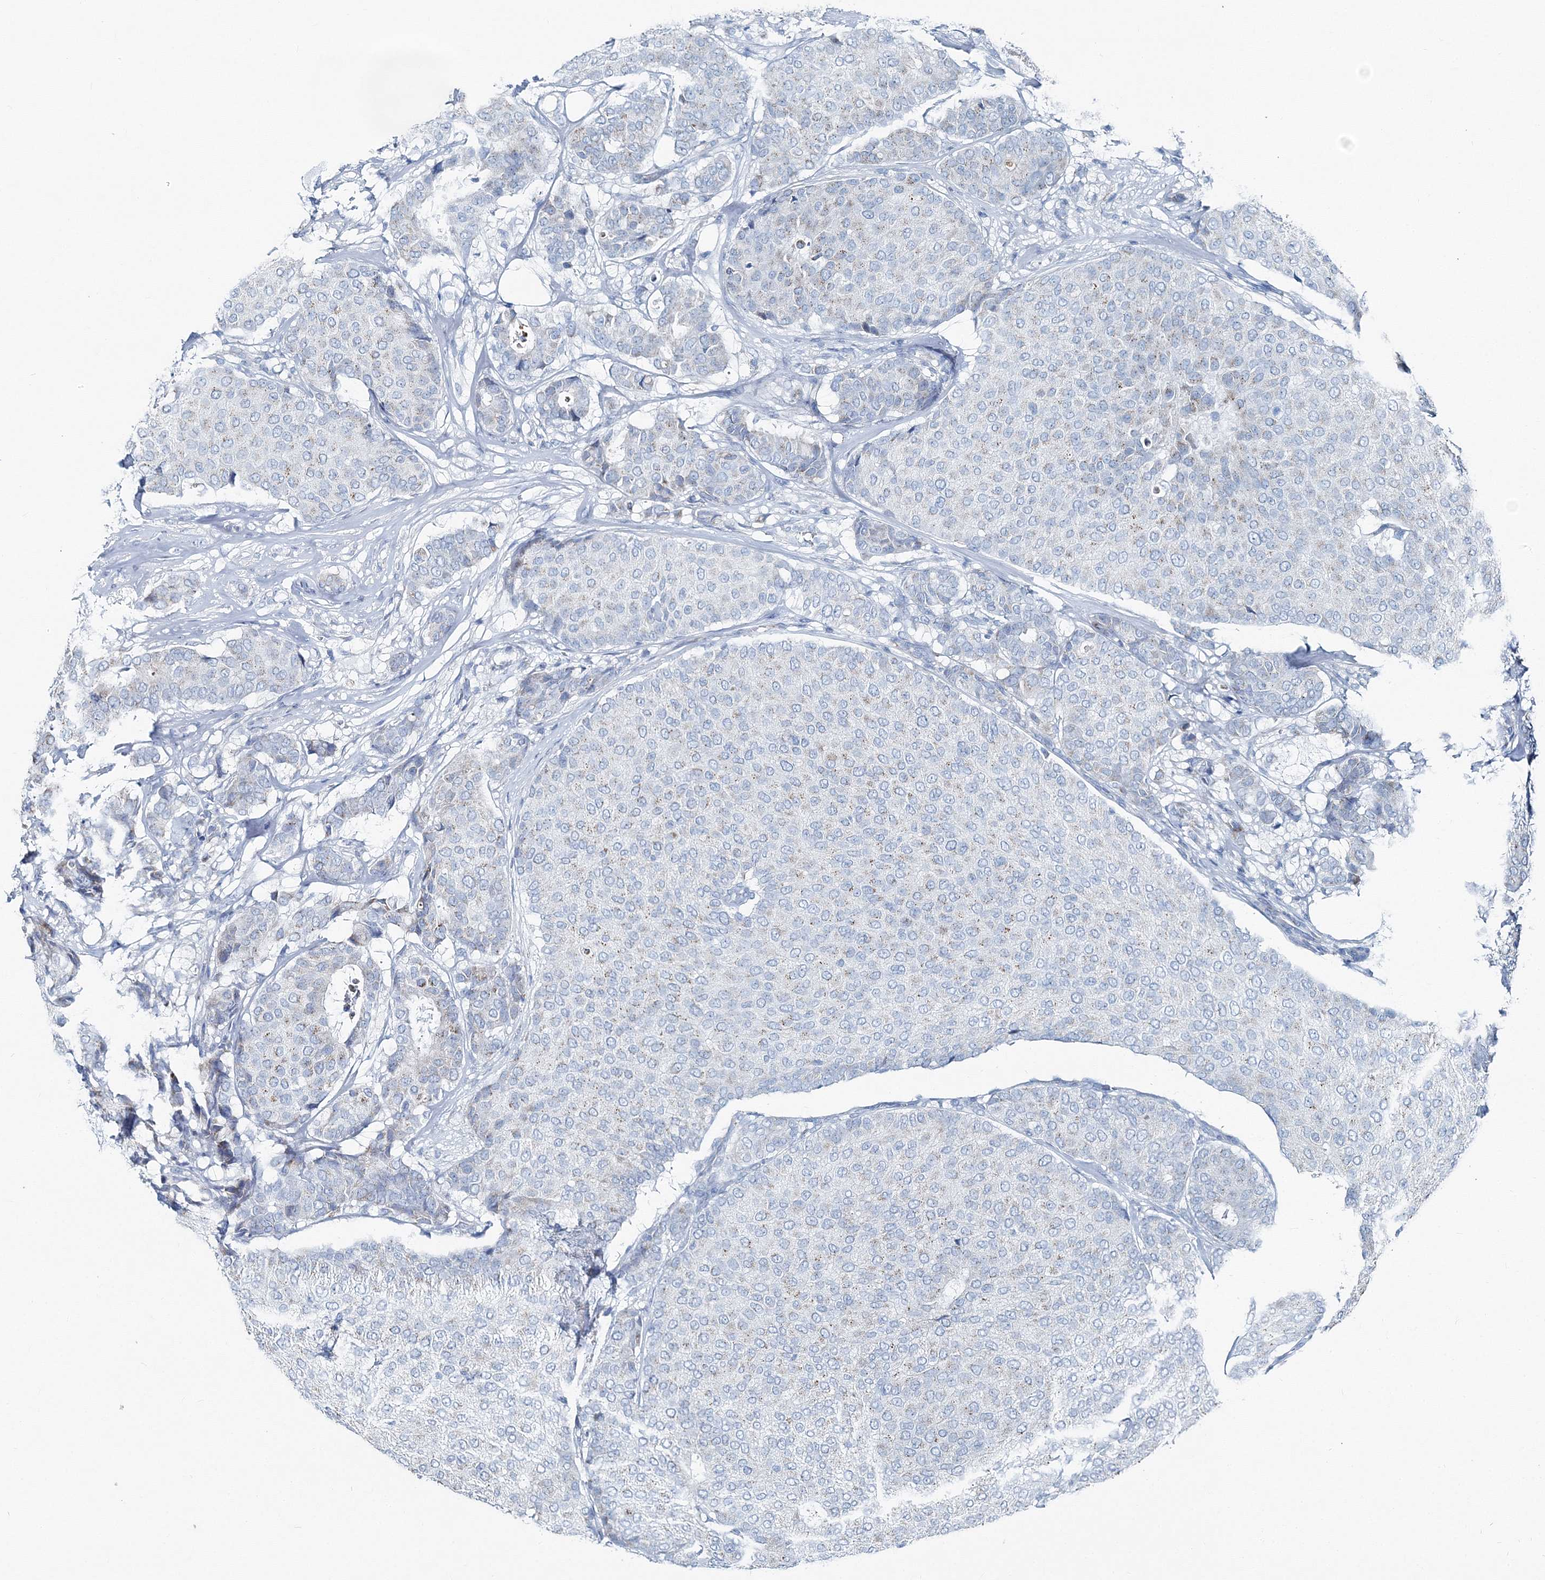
{"staining": {"intensity": "negative", "quantity": "none", "location": "none"}, "tissue": "breast cancer", "cell_type": "Tumor cells", "image_type": "cancer", "snomed": [{"axis": "morphology", "description": "Duct carcinoma"}, {"axis": "topography", "description": "Breast"}], "caption": "DAB (3,3'-diaminobenzidine) immunohistochemical staining of breast cancer (intraductal carcinoma) displays no significant positivity in tumor cells.", "gene": "GABARAPL2", "patient": {"sex": "female", "age": 75}}